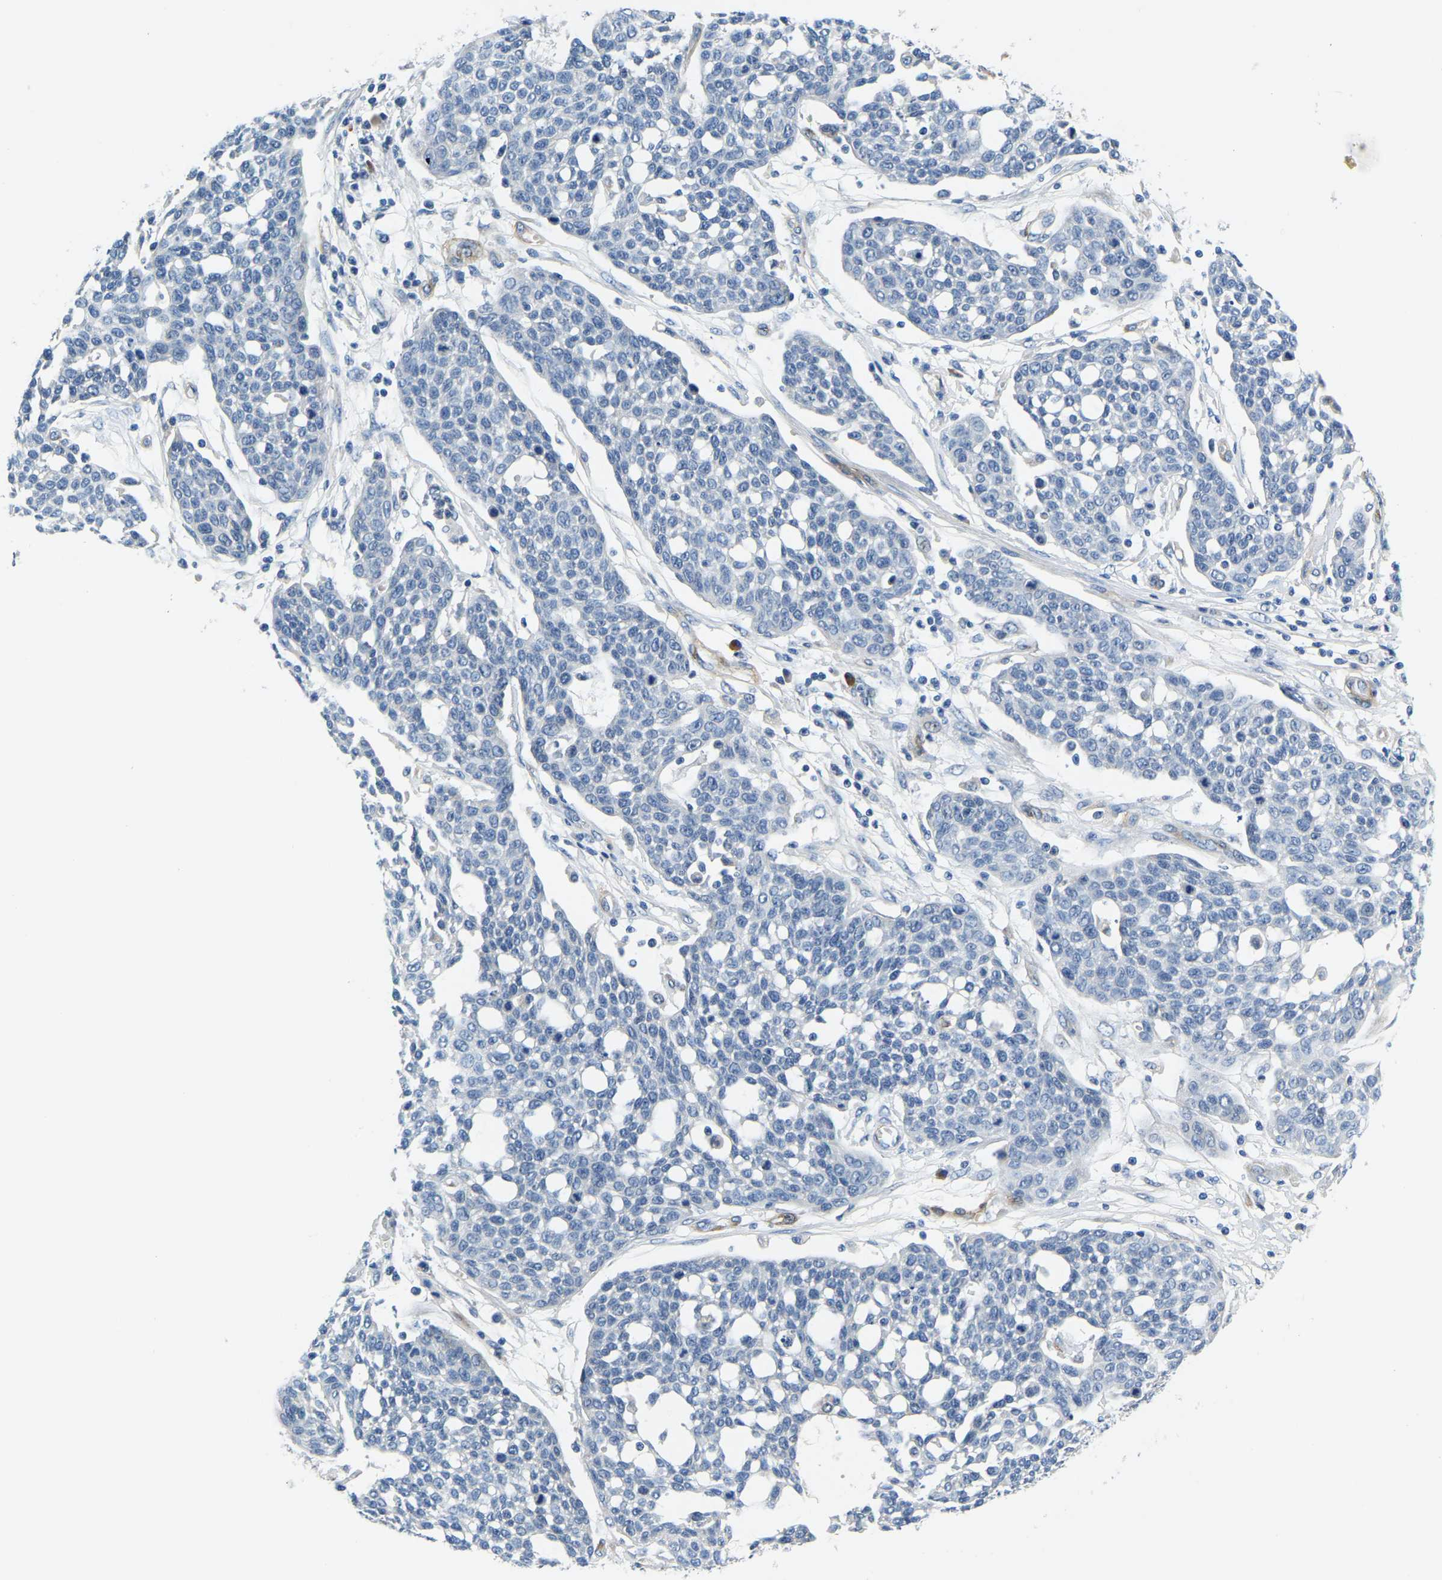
{"staining": {"intensity": "negative", "quantity": "none", "location": "none"}, "tissue": "cervical cancer", "cell_type": "Tumor cells", "image_type": "cancer", "snomed": [{"axis": "morphology", "description": "Squamous cell carcinoma, NOS"}, {"axis": "topography", "description": "Cervix"}], "caption": "Micrograph shows no protein expression in tumor cells of cervical cancer tissue.", "gene": "LIAS", "patient": {"sex": "female", "age": 34}}